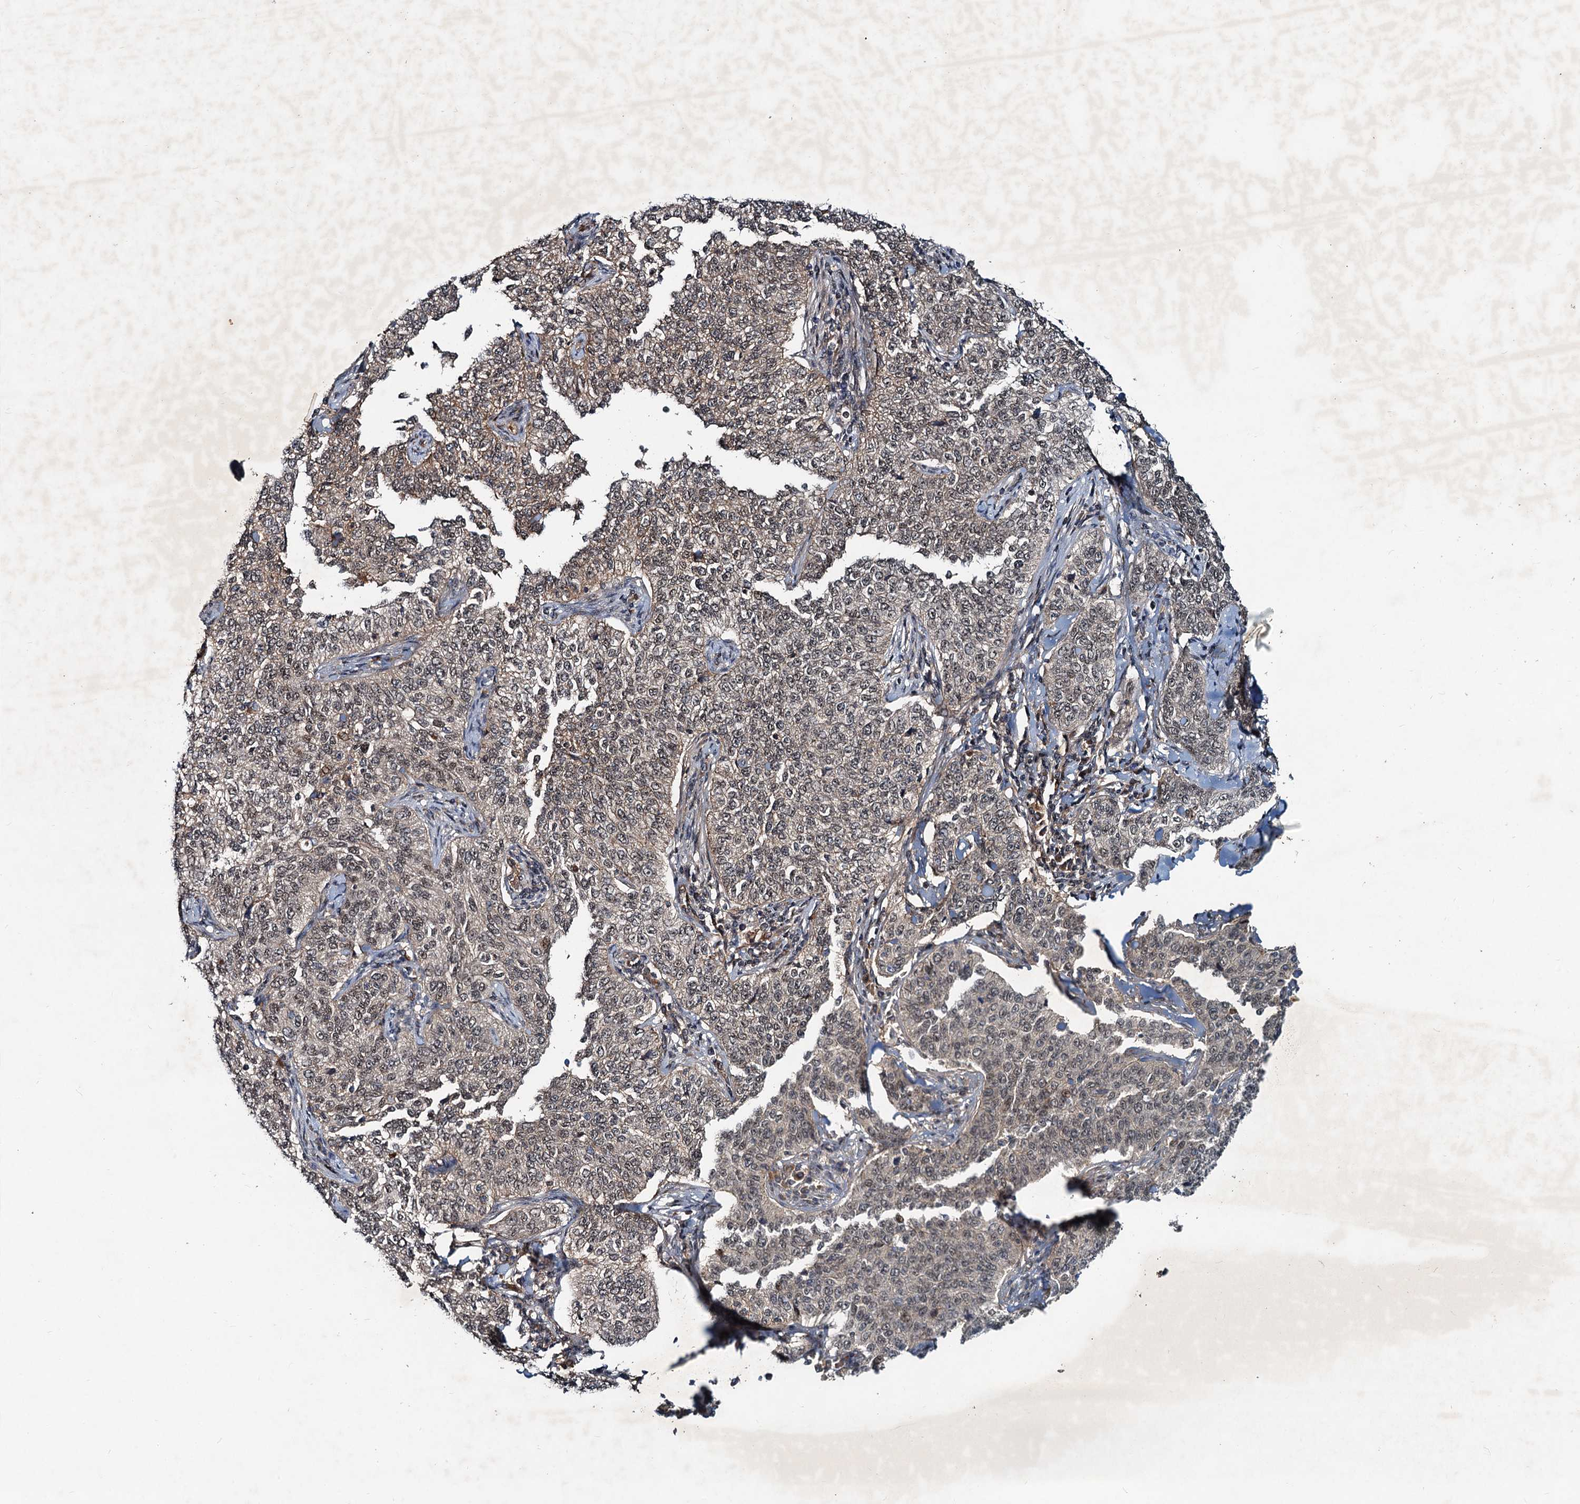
{"staining": {"intensity": "weak", "quantity": ">75%", "location": "cytoplasmic/membranous,nuclear"}, "tissue": "cervical cancer", "cell_type": "Tumor cells", "image_type": "cancer", "snomed": [{"axis": "morphology", "description": "Squamous cell carcinoma, NOS"}, {"axis": "topography", "description": "Cervix"}], "caption": "Immunohistochemical staining of human cervical cancer (squamous cell carcinoma) reveals low levels of weak cytoplasmic/membranous and nuclear positivity in about >75% of tumor cells. Using DAB (3,3'-diaminobenzidine) (brown) and hematoxylin (blue) stains, captured at high magnification using brightfield microscopy.", "gene": "CEP68", "patient": {"sex": "female", "age": 35}}